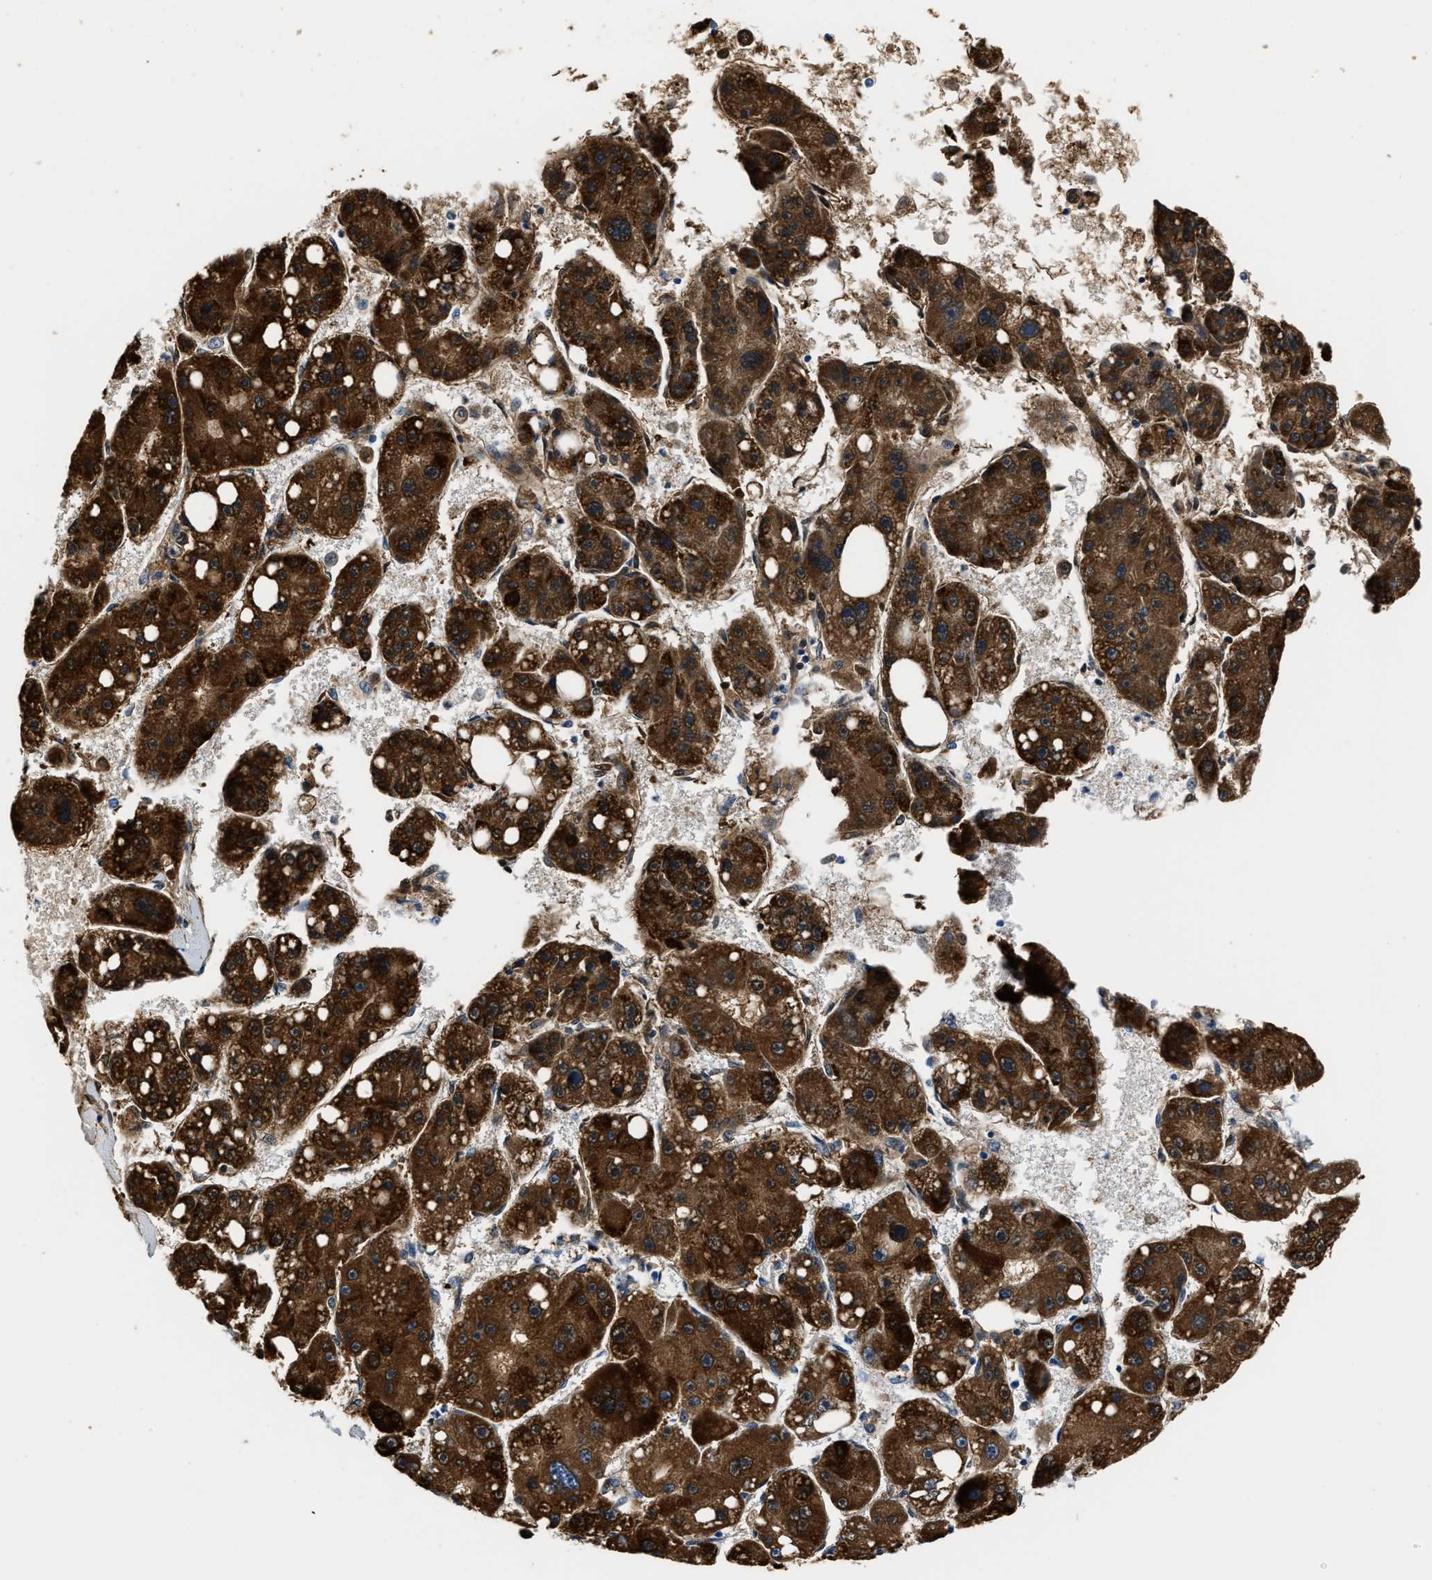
{"staining": {"intensity": "strong", "quantity": ">75%", "location": "cytoplasmic/membranous"}, "tissue": "liver cancer", "cell_type": "Tumor cells", "image_type": "cancer", "snomed": [{"axis": "morphology", "description": "Carcinoma, Hepatocellular, NOS"}, {"axis": "topography", "description": "Liver"}], "caption": "This is a histology image of IHC staining of hepatocellular carcinoma (liver), which shows strong staining in the cytoplasmic/membranous of tumor cells.", "gene": "AMACR", "patient": {"sex": "female", "age": 61}}